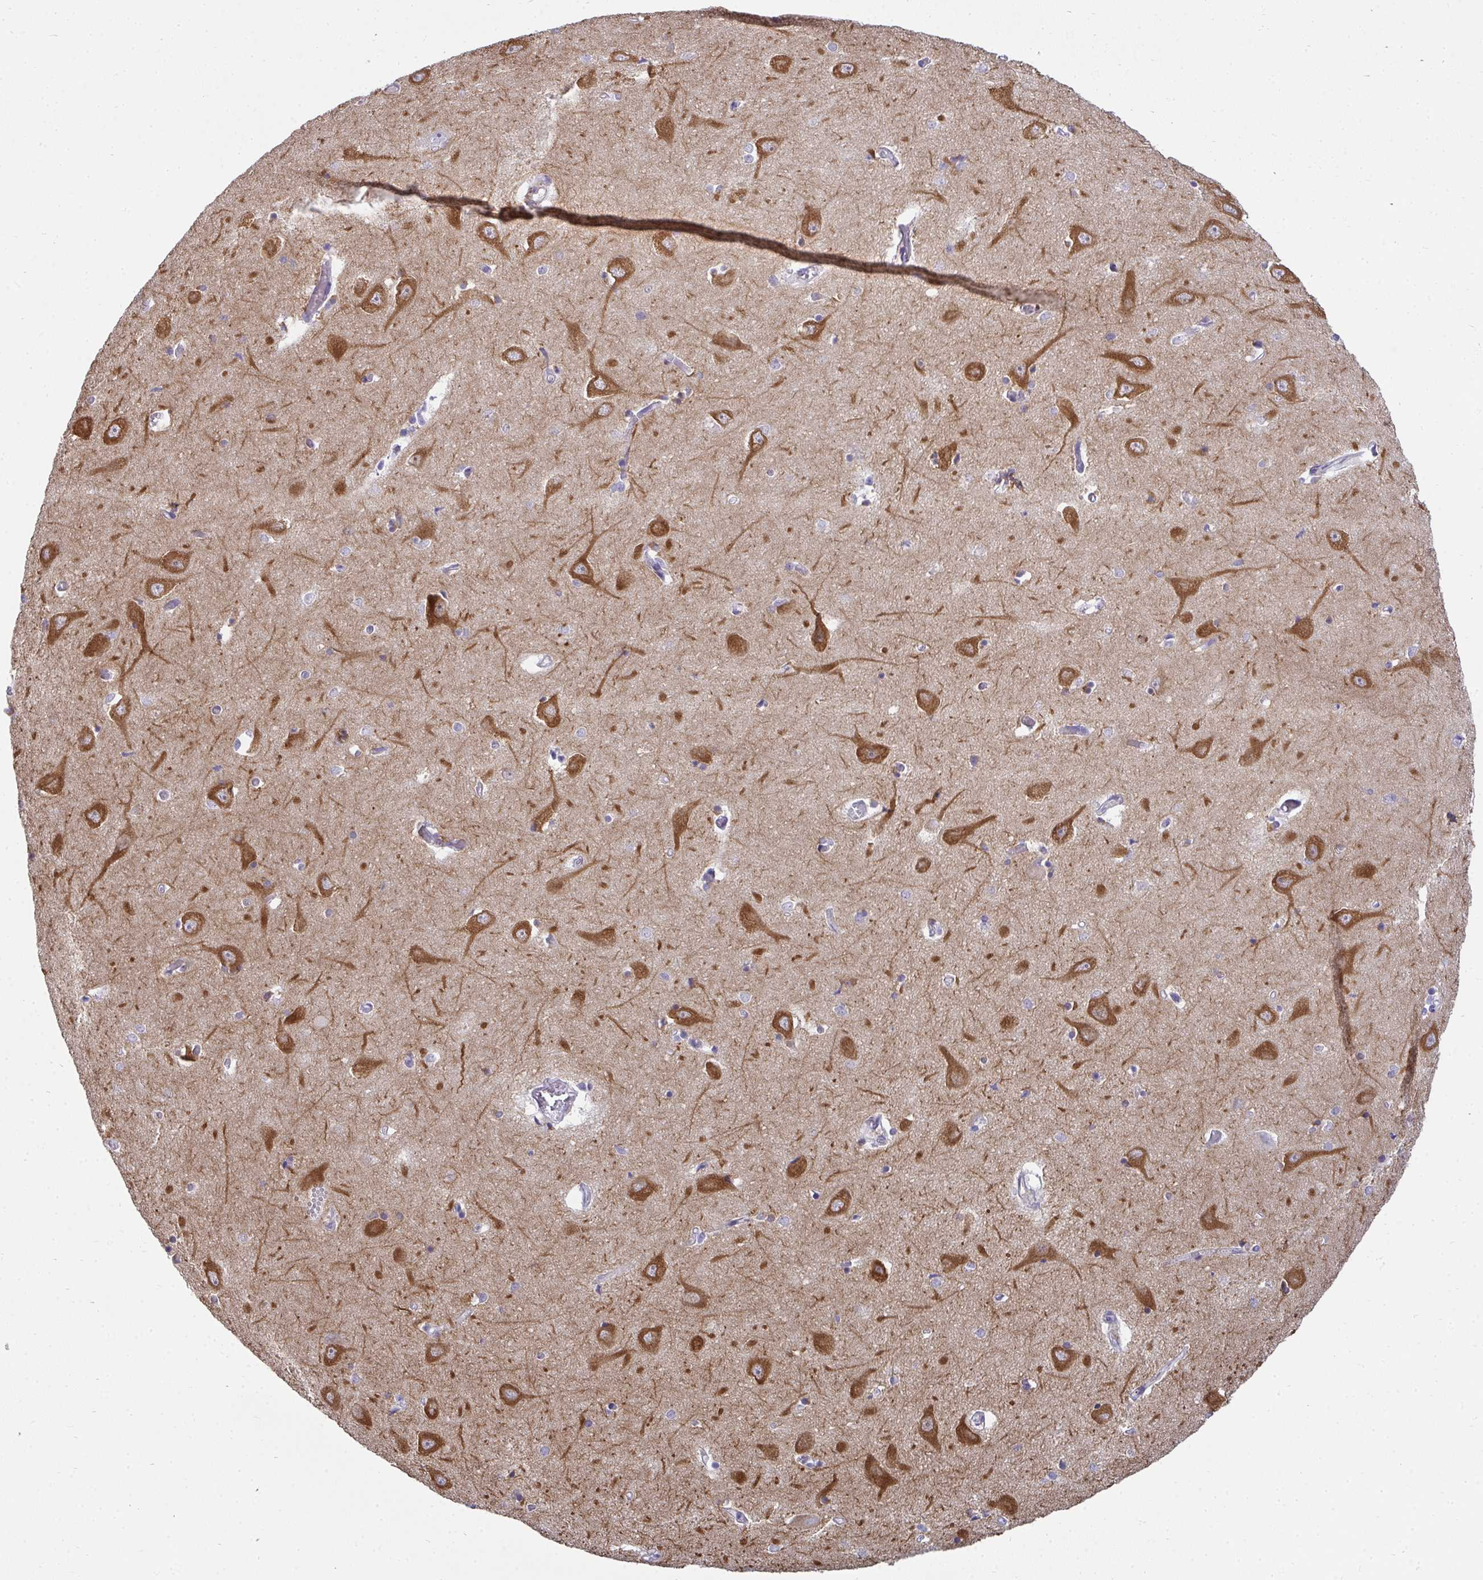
{"staining": {"intensity": "weak", "quantity": "<25%", "location": "cytoplasmic/membranous"}, "tissue": "caudate", "cell_type": "Glial cells", "image_type": "normal", "snomed": [{"axis": "morphology", "description": "Normal tissue, NOS"}, {"axis": "topography", "description": "Lateral ventricle wall"}, {"axis": "topography", "description": "Hippocampus"}], "caption": "A high-resolution image shows immunohistochemistry (IHC) staining of unremarkable caudate, which reveals no significant staining in glial cells.", "gene": "AK5", "patient": {"sex": "female", "age": 63}}